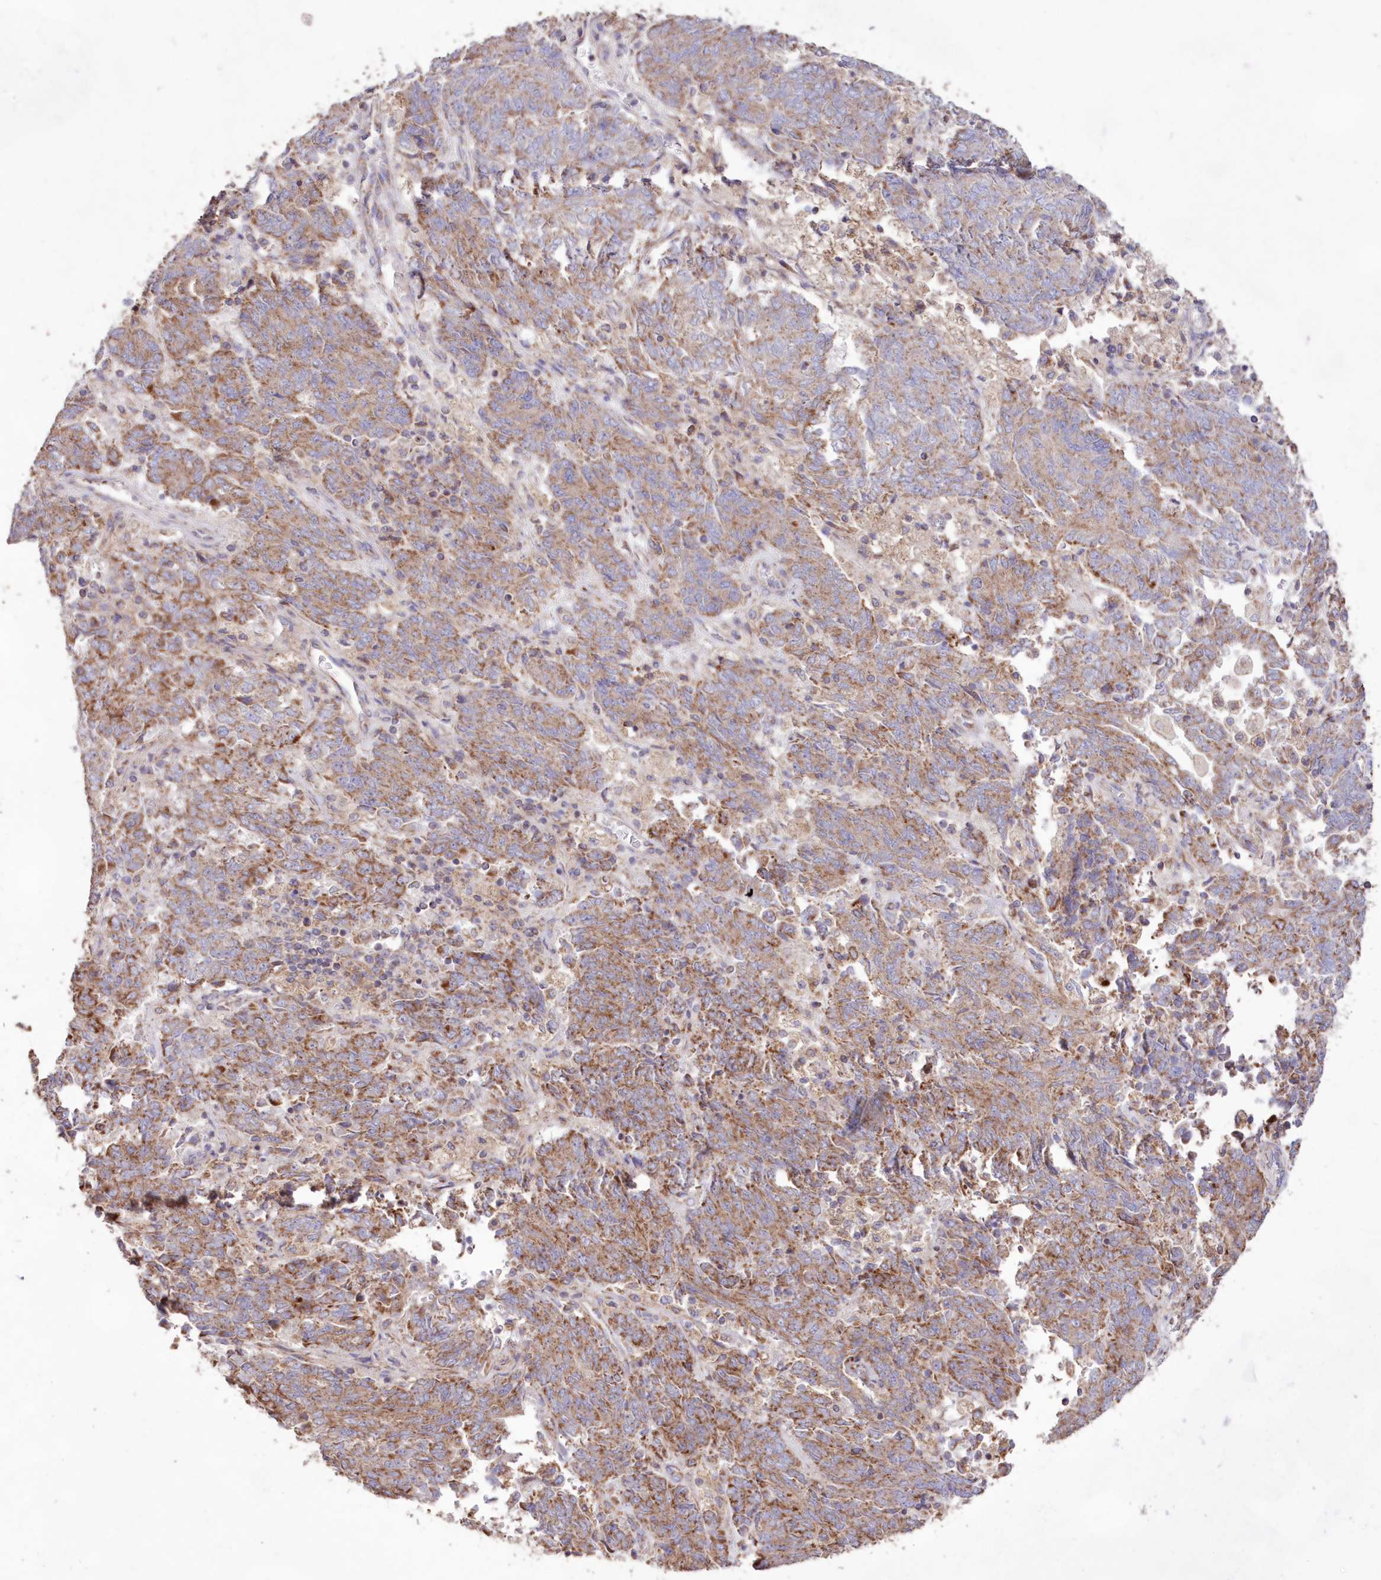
{"staining": {"intensity": "moderate", "quantity": "25%-75%", "location": "cytoplasmic/membranous"}, "tissue": "endometrial cancer", "cell_type": "Tumor cells", "image_type": "cancer", "snomed": [{"axis": "morphology", "description": "Adenocarcinoma, NOS"}, {"axis": "topography", "description": "Endometrium"}], "caption": "Endometrial cancer (adenocarcinoma) tissue demonstrates moderate cytoplasmic/membranous expression in about 25%-75% of tumor cells, visualized by immunohistochemistry.", "gene": "HADHB", "patient": {"sex": "female", "age": 80}}